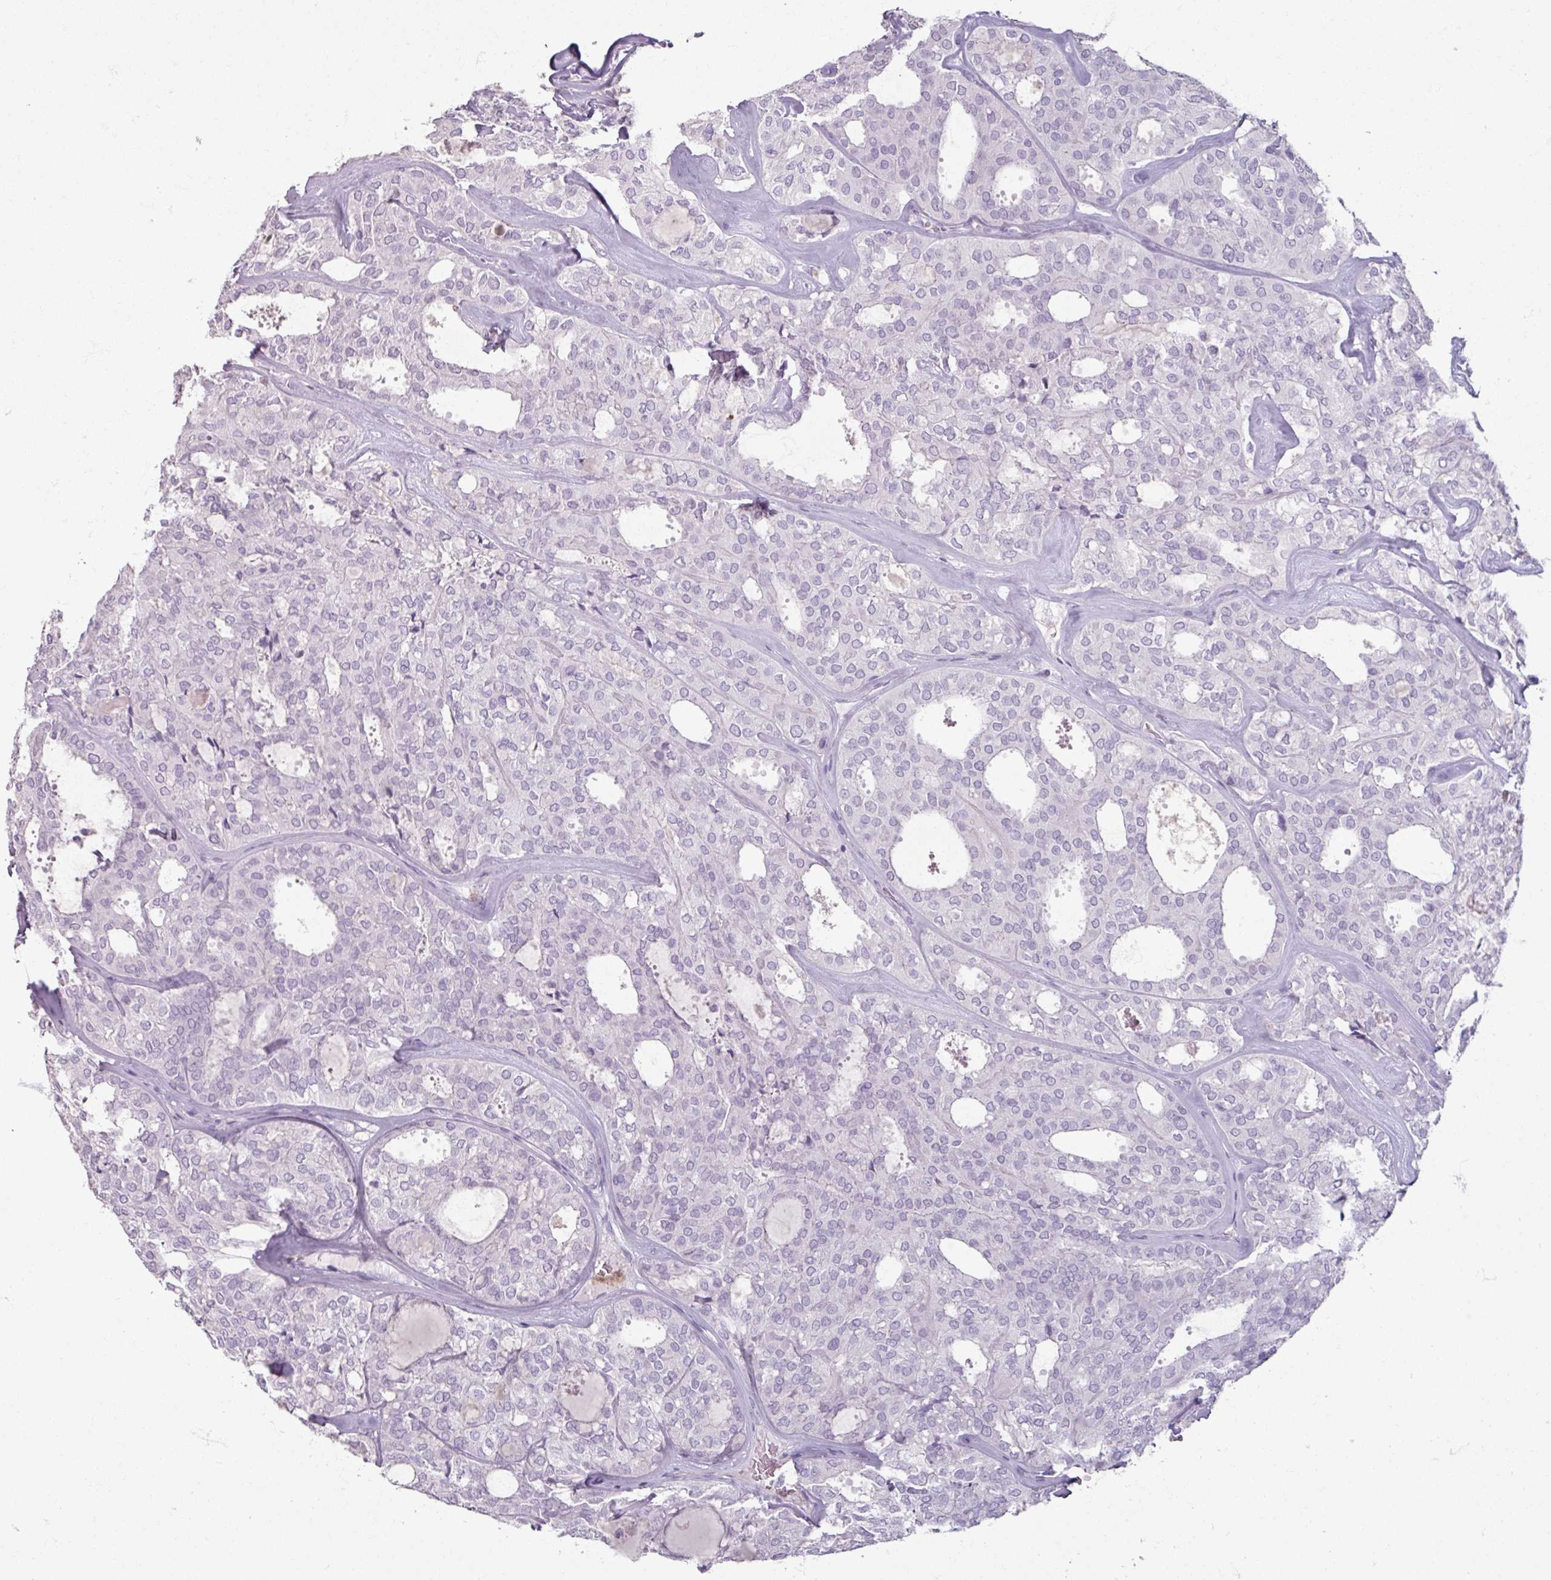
{"staining": {"intensity": "negative", "quantity": "none", "location": "none"}, "tissue": "thyroid cancer", "cell_type": "Tumor cells", "image_type": "cancer", "snomed": [{"axis": "morphology", "description": "Follicular adenoma carcinoma, NOS"}, {"axis": "topography", "description": "Thyroid gland"}], "caption": "This is an immunohistochemistry photomicrograph of human follicular adenoma carcinoma (thyroid). There is no positivity in tumor cells.", "gene": "ARG1", "patient": {"sex": "male", "age": 75}}